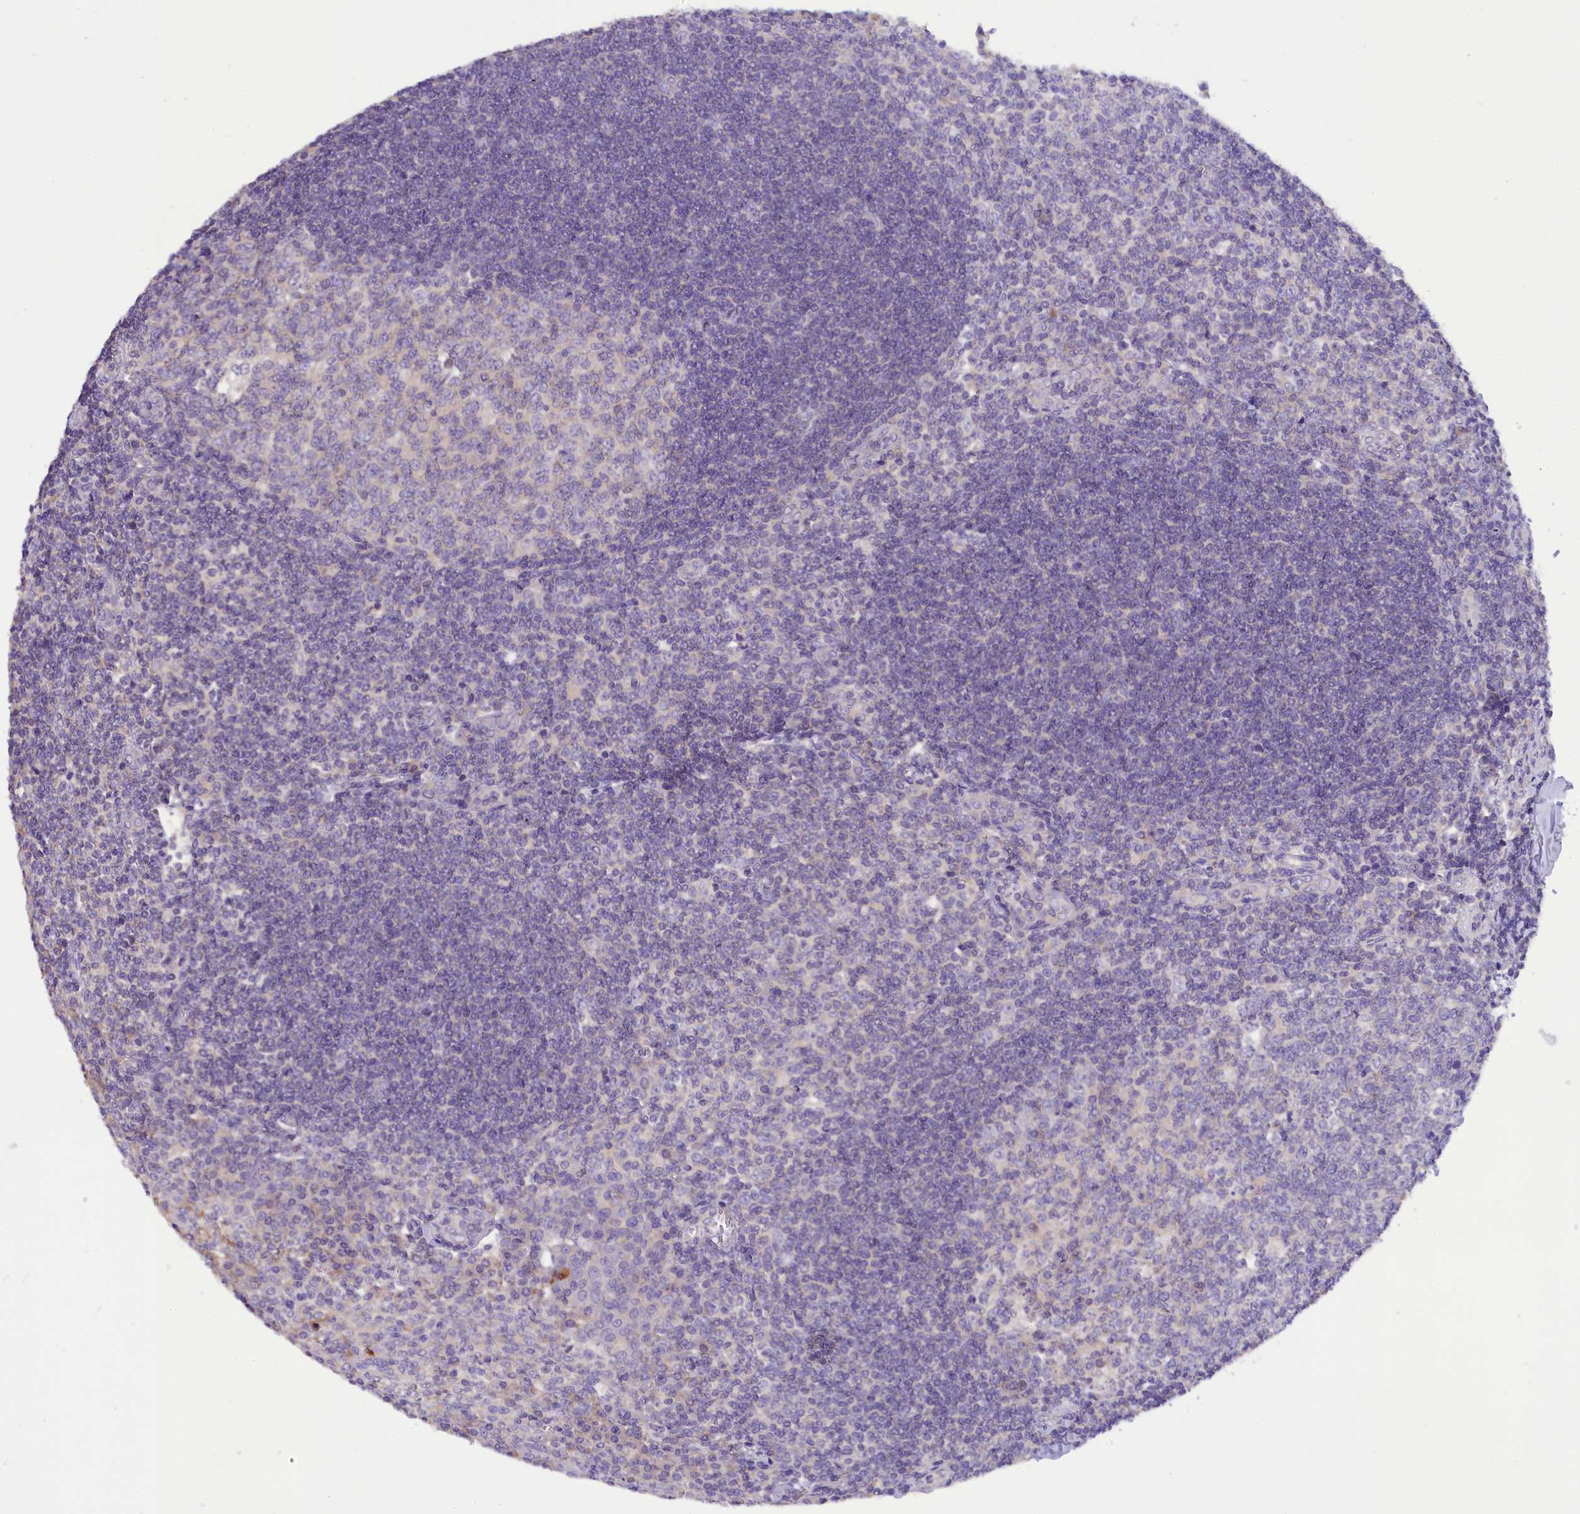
{"staining": {"intensity": "negative", "quantity": "none", "location": "none"}, "tissue": "tonsil", "cell_type": "Germinal center cells", "image_type": "normal", "snomed": [{"axis": "morphology", "description": "Normal tissue, NOS"}, {"axis": "topography", "description": "Tonsil"}], "caption": "There is no significant staining in germinal center cells of tonsil. (IHC, brightfield microscopy, high magnification).", "gene": "AP3B2", "patient": {"sex": "male", "age": 27}}